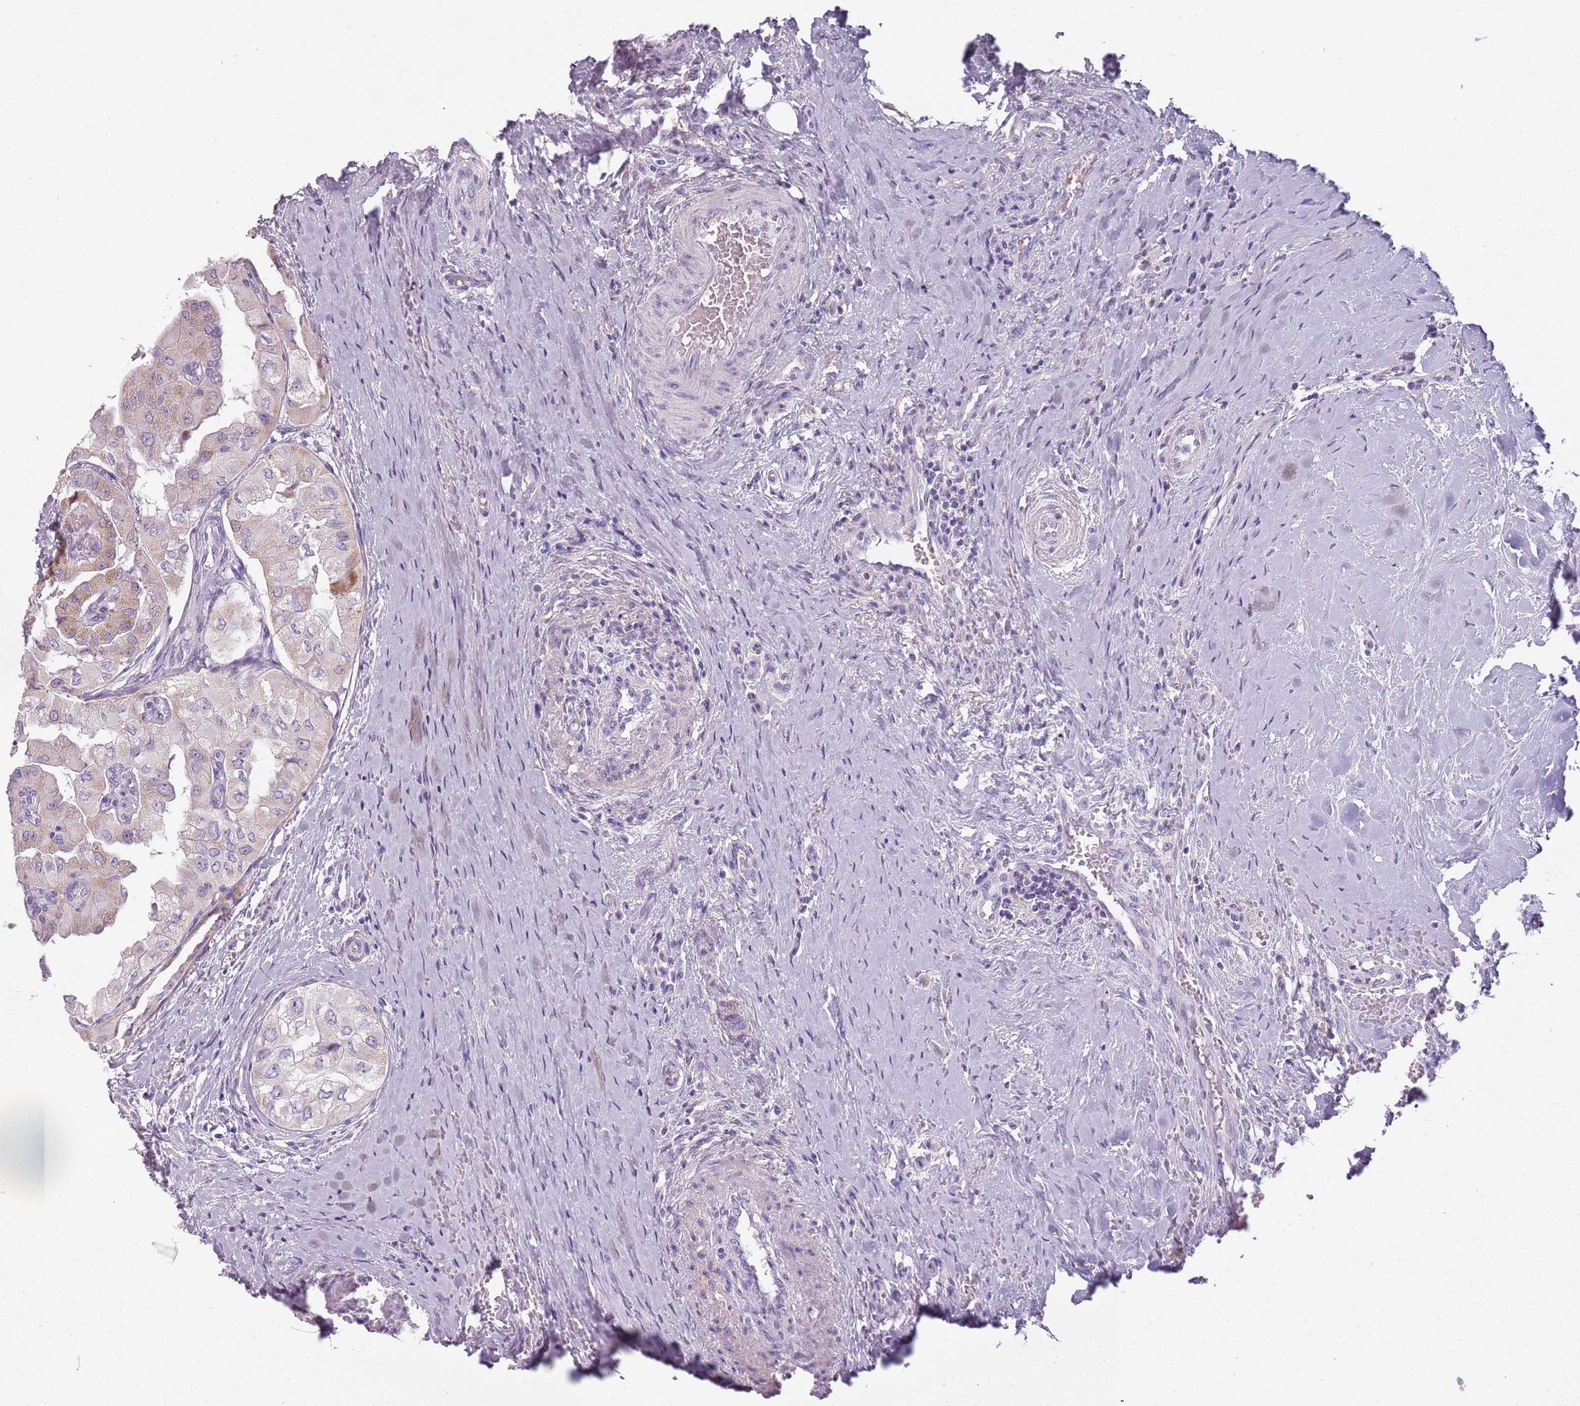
{"staining": {"intensity": "moderate", "quantity": "25%-75%", "location": "cytoplasmic/membranous"}, "tissue": "thyroid cancer", "cell_type": "Tumor cells", "image_type": "cancer", "snomed": [{"axis": "morphology", "description": "Papillary adenocarcinoma, NOS"}, {"axis": "topography", "description": "Thyroid gland"}], "caption": "IHC staining of thyroid cancer, which shows medium levels of moderate cytoplasmic/membranous expression in approximately 25%-75% of tumor cells indicating moderate cytoplasmic/membranous protein expression. The staining was performed using DAB (3,3'-diaminobenzidine) (brown) for protein detection and nuclei were counterstained in hematoxylin (blue).", "gene": "MEGF8", "patient": {"sex": "female", "age": 59}}